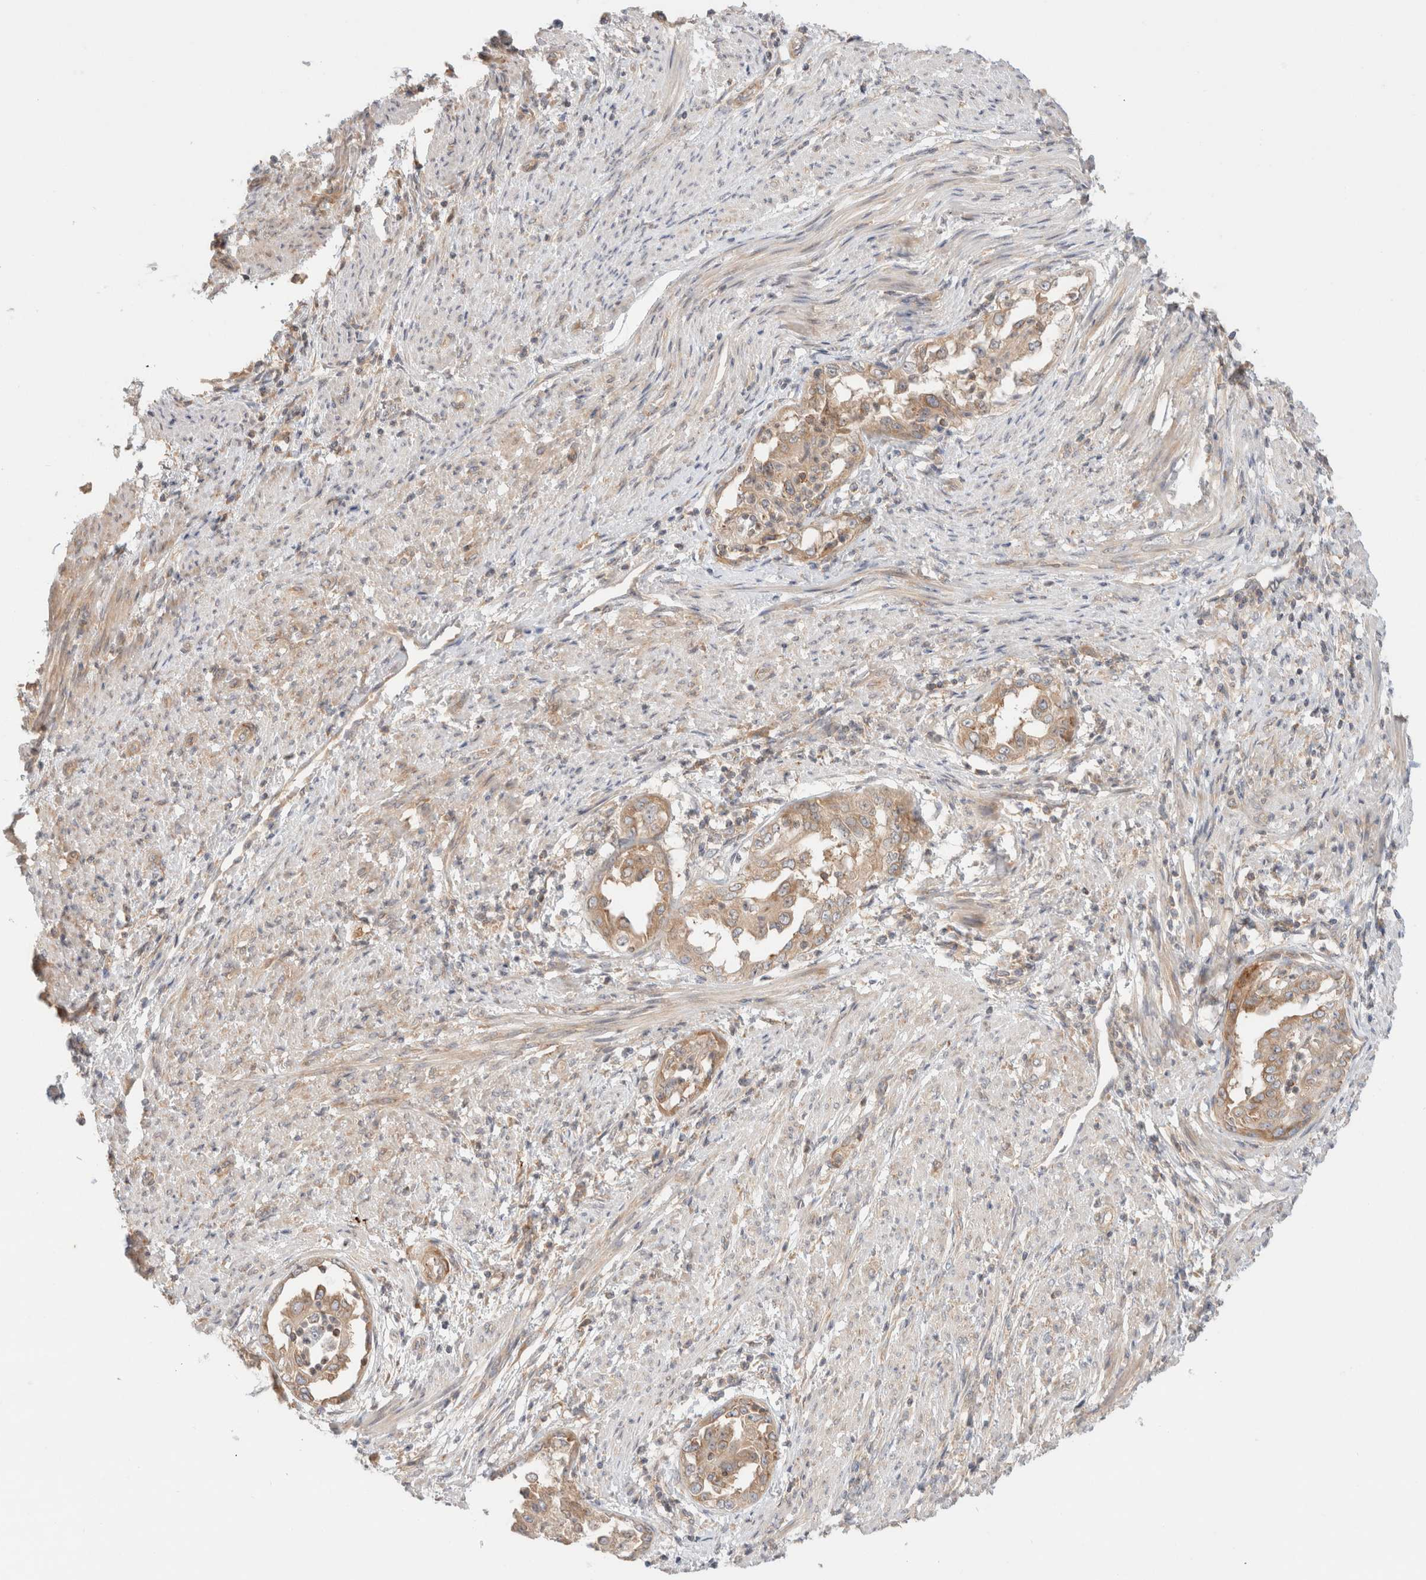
{"staining": {"intensity": "weak", "quantity": ">75%", "location": "cytoplasmic/membranous"}, "tissue": "endometrial cancer", "cell_type": "Tumor cells", "image_type": "cancer", "snomed": [{"axis": "morphology", "description": "Adenocarcinoma, NOS"}, {"axis": "topography", "description": "Endometrium"}], "caption": "Endometrial adenocarcinoma stained for a protein (brown) exhibits weak cytoplasmic/membranous positive positivity in about >75% of tumor cells.", "gene": "MARK3", "patient": {"sex": "female", "age": 85}}